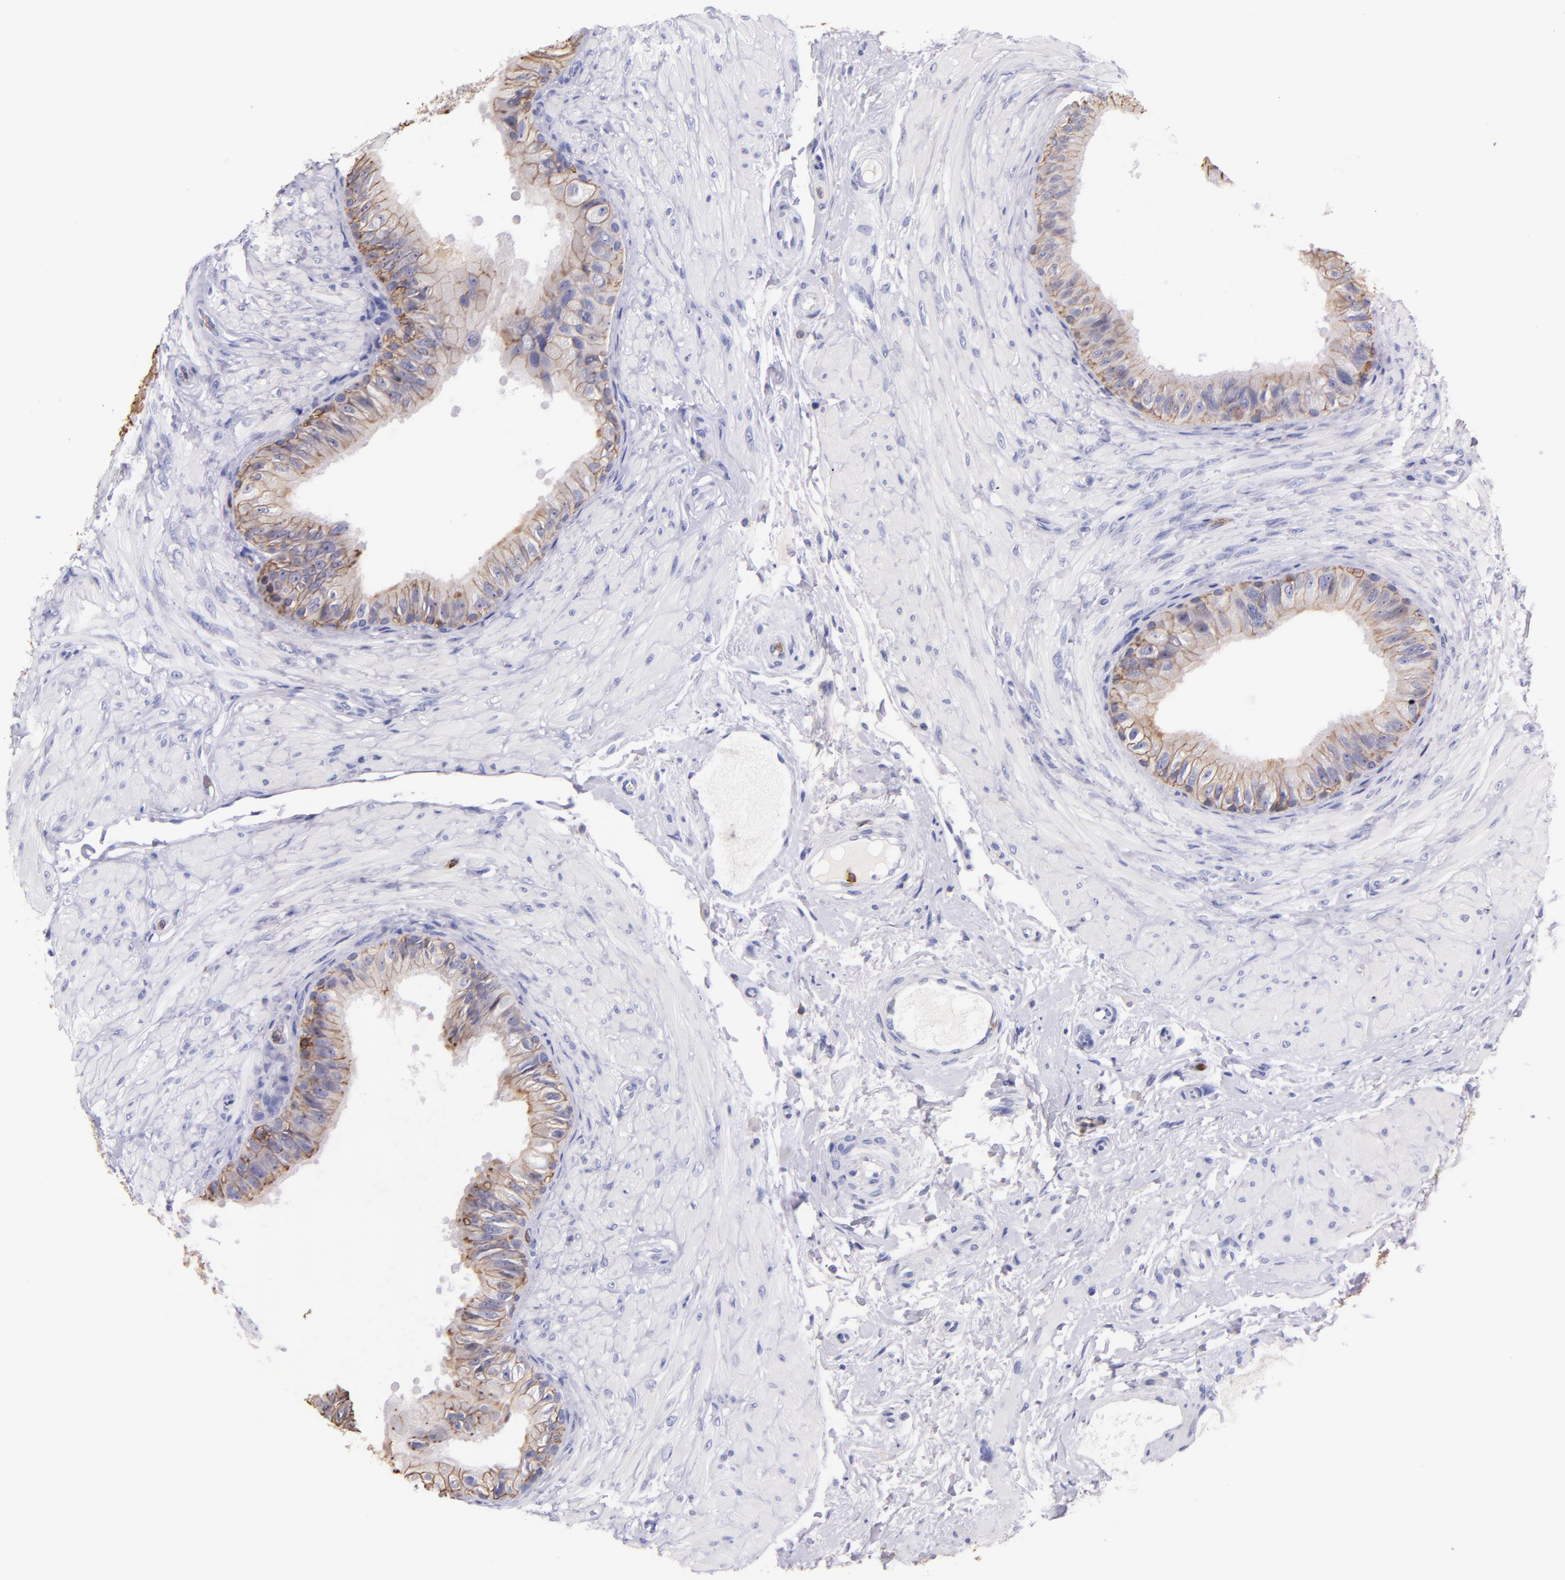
{"staining": {"intensity": "weak", "quantity": ">75%", "location": "cytoplasmic/membranous"}, "tissue": "epididymis", "cell_type": "Glandular cells", "image_type": "normal", "snomed": [{"axis": "morphology", "description": "Normal tissue, NOS"}, {"axis": "topography", "description": "Epididymis"}], "caption": "High-magnification brightfield microscopy of benign epididymis stained with DAB (3,3'-diaminobenzidine) (brown) and counterstained with hematoxylin (blue). glandular cells exhibit weak cytoplasmic/membranous positivity is appreciated in approximately>75% of cells. The staining was performed using DAB (3,3'-diaminobenzidine) to visualize the protein expression in brown, while the nuclei were stained in blue with hematoxylin (Magnification: 20x).", "gene": "SPN", "patient": {"sex": "male", "age": 68}}